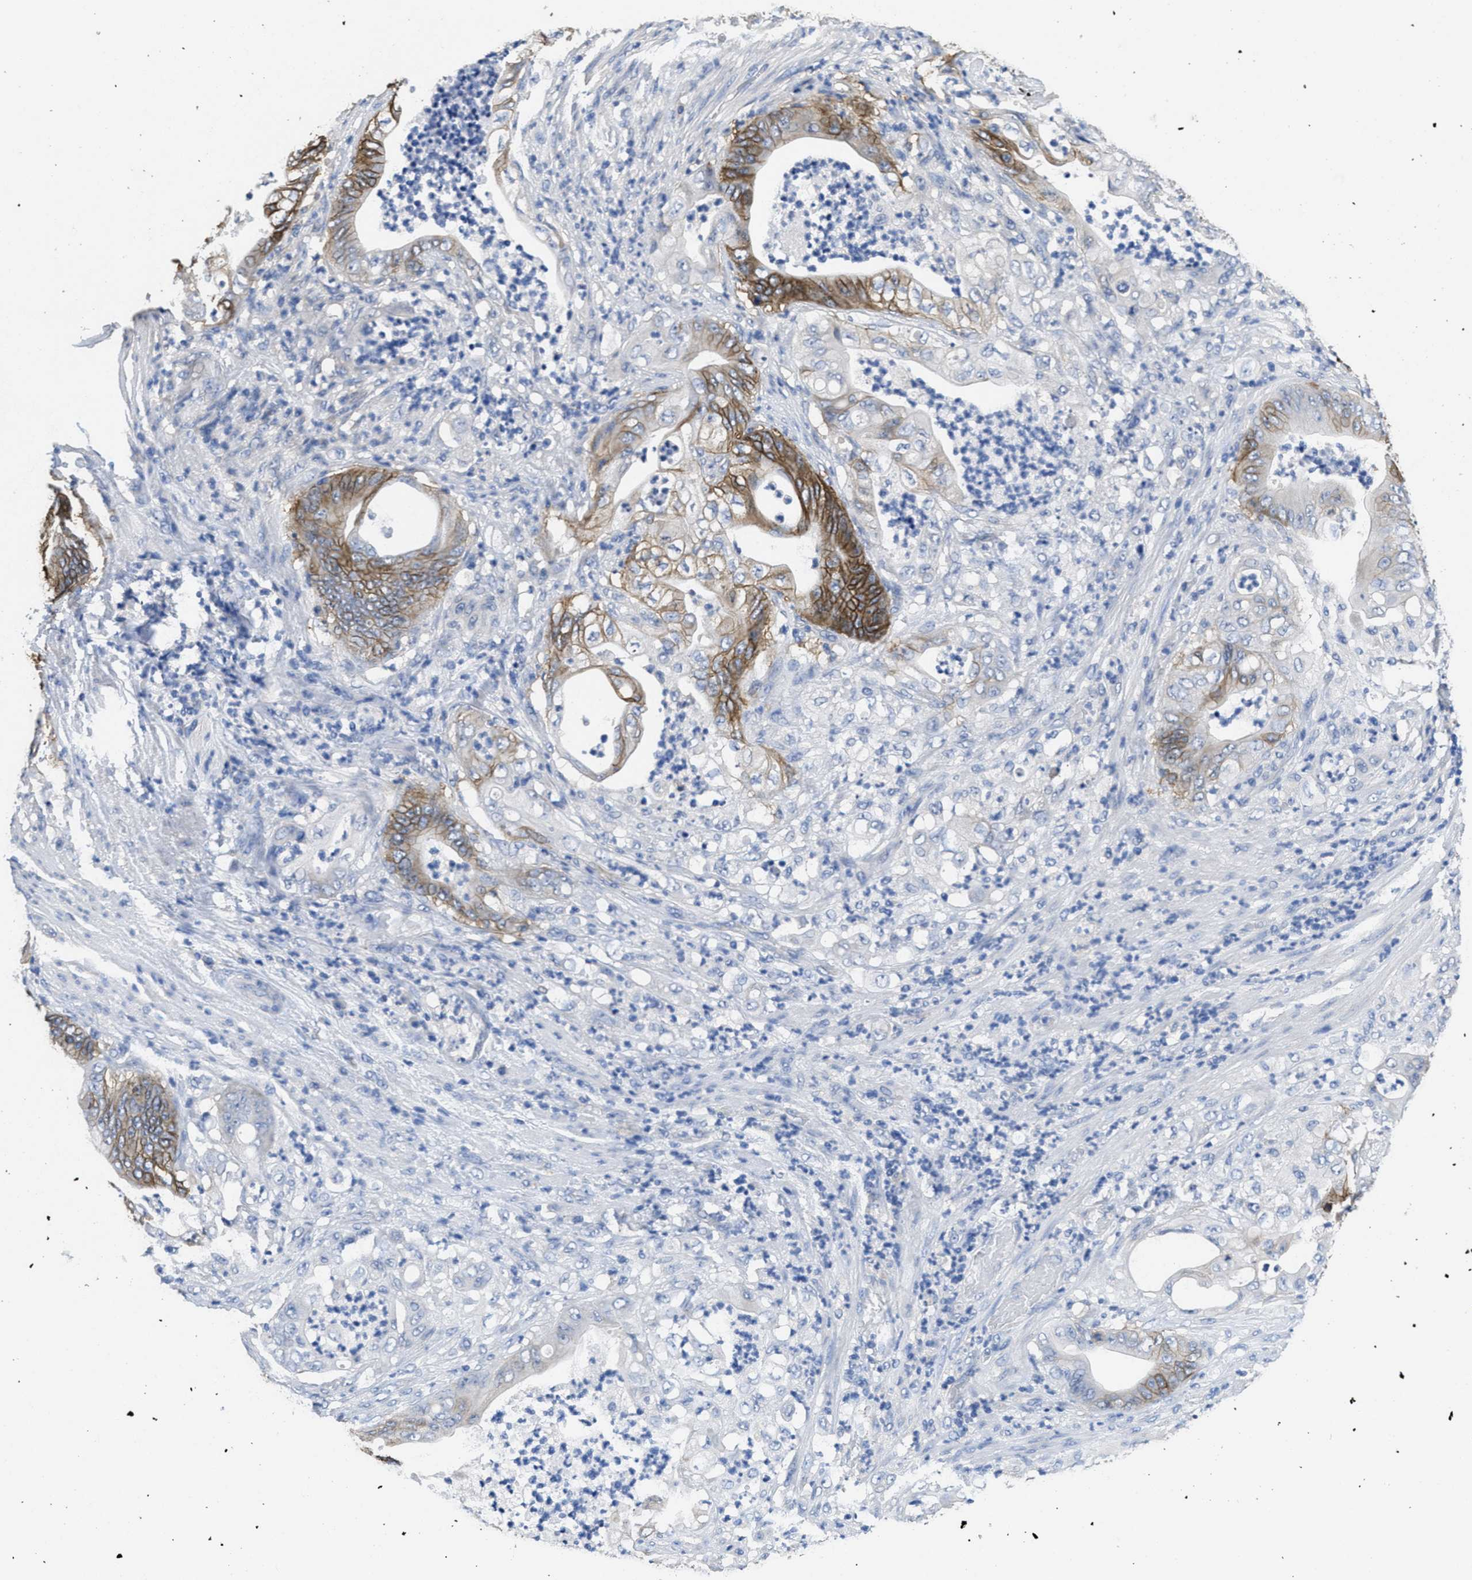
{"staining": {"intensity": "strong", "quantity": ">75%", "location": "cytoplasmic/membranous"}, "tissue": "stomach cancer", "cell_type": "Tumor cells", "image_type": "cancer", "snomed": [{"axis": "morphology", "description": "Adenocarcinoma, NOS"}, {"axis": "topography", "description": "Stomach"}], "caption": "Human adenocarcinoma (stomach) stained for a protein (brown) reveals strong cytoplasmic/membranous positive expression in about >75% of tumor cells.", "gene": "CA9", "patient": {"sex": "female", "age": 73}}